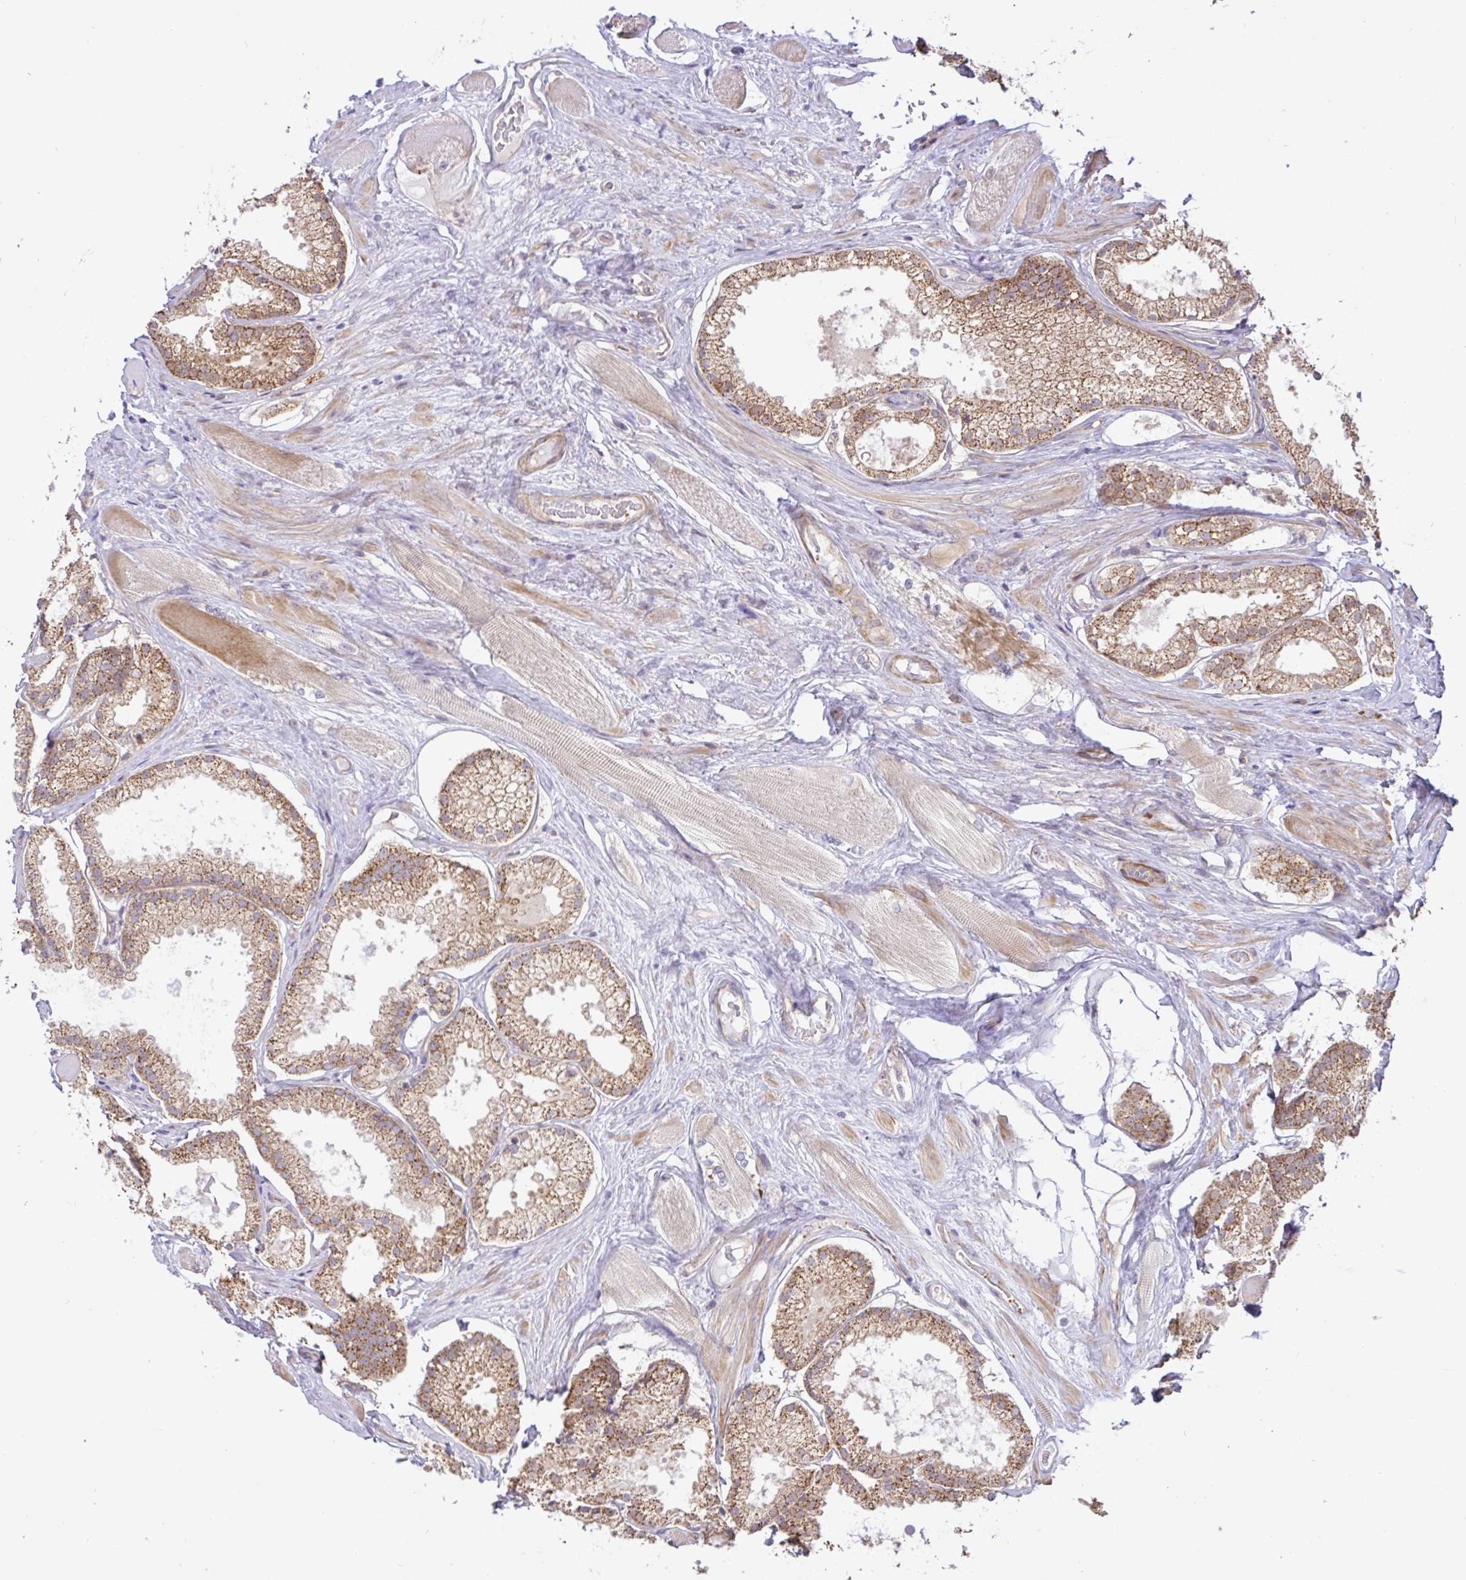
{"staining": {"intensity": "moderate", "quantity": ">75%", "location": "cytoplasmic/membranous"}, "tissue": "prostate cancer", "cell_type": "Tumor cells", "image_type": "cancer", "snomed": [{"axis": "morphology", "description": "Adenocarcinoma, High grade"}, {"axis": "topography", "description": "Prostate"}], "caption": "DAB (3,3'-diaminobenzidine) immunohistochemical staining of human high-grade adenocarcinoma (prostate) exhibits moderate cytoplasmic/membranous protein staining in about >75% of tumor cells.", "gene": "DLEU7", "patient": {"sex": "male", "age": 68}}